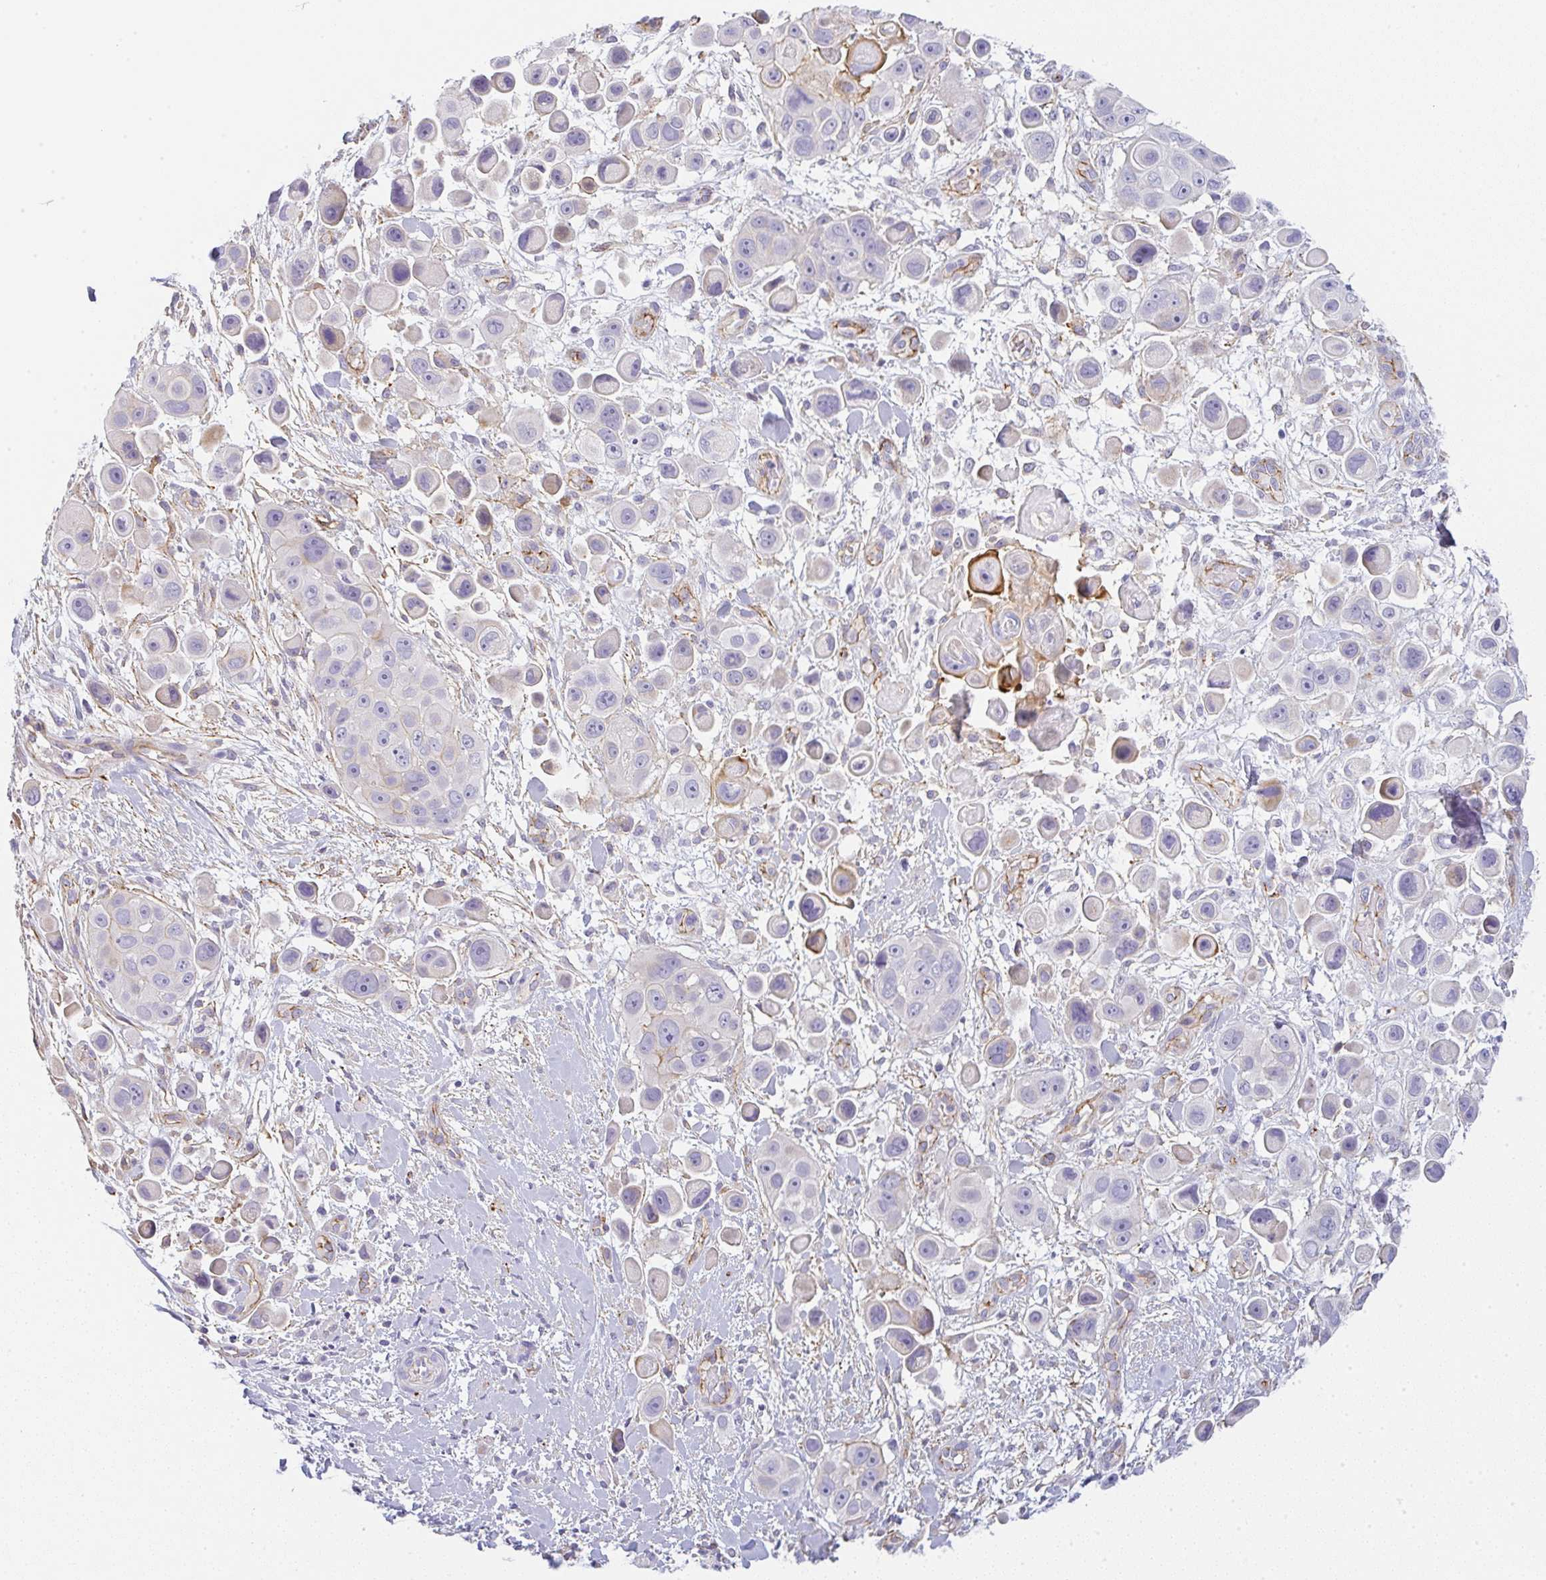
{"staining": {"intensity": "negative", "quantity": "none", "location": "none"}, "tissue": "skin cancer", "cell_type": "Tumor cells", "image_type": "cancer", "snomed": [{"axis": "morphology", "description": "Squamous cell carcinoma, NOS"}, {"axis": "topography", "description": "Skin"}], "caption": "High power microscopy photomicrograph of an IHC micrograph of skin cancer (squamous cell carcinoma), revealing no significant positivity in tumor cells.", "gene": "LPAR4", "patient": {"sex": "male", "age": 67}}